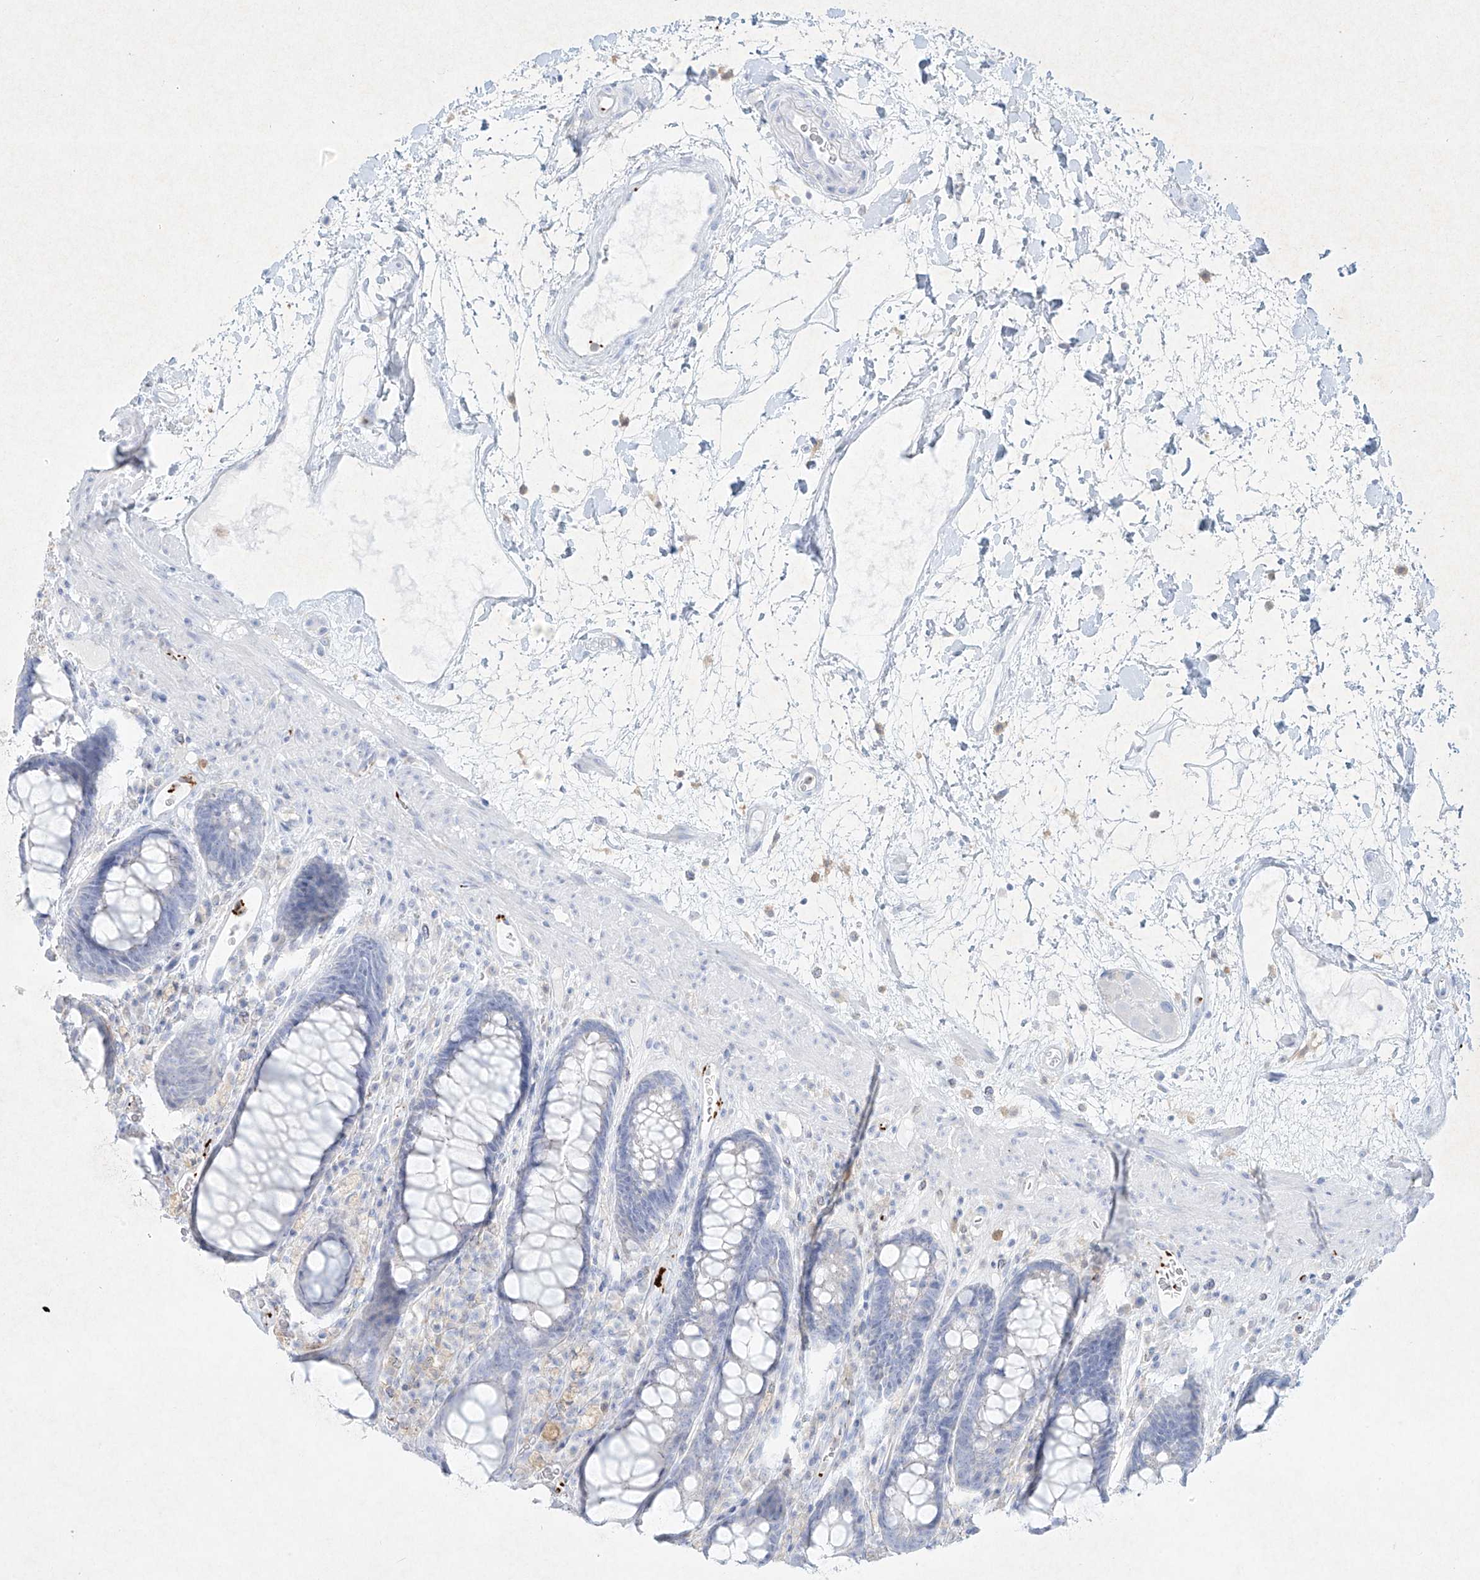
{"staining": {"intensity": "negative", "quantity": "none", "location": "none"}, "tissue": "rectum", "cell_type": "Glandular cells", "image_type": "normal", "snomed": [{"axis": "morphology", "description": "Normal tissue, NOS"}, {"axis": "topography", "description": "Rectum"}], "caption": "IHC photomicrograph of benign rectum: human rectum stained with DAB exhibits no significant protein expression in glandular cells.", "gene": "PLEK", "patient": {"sex": "male", "age": 64}}